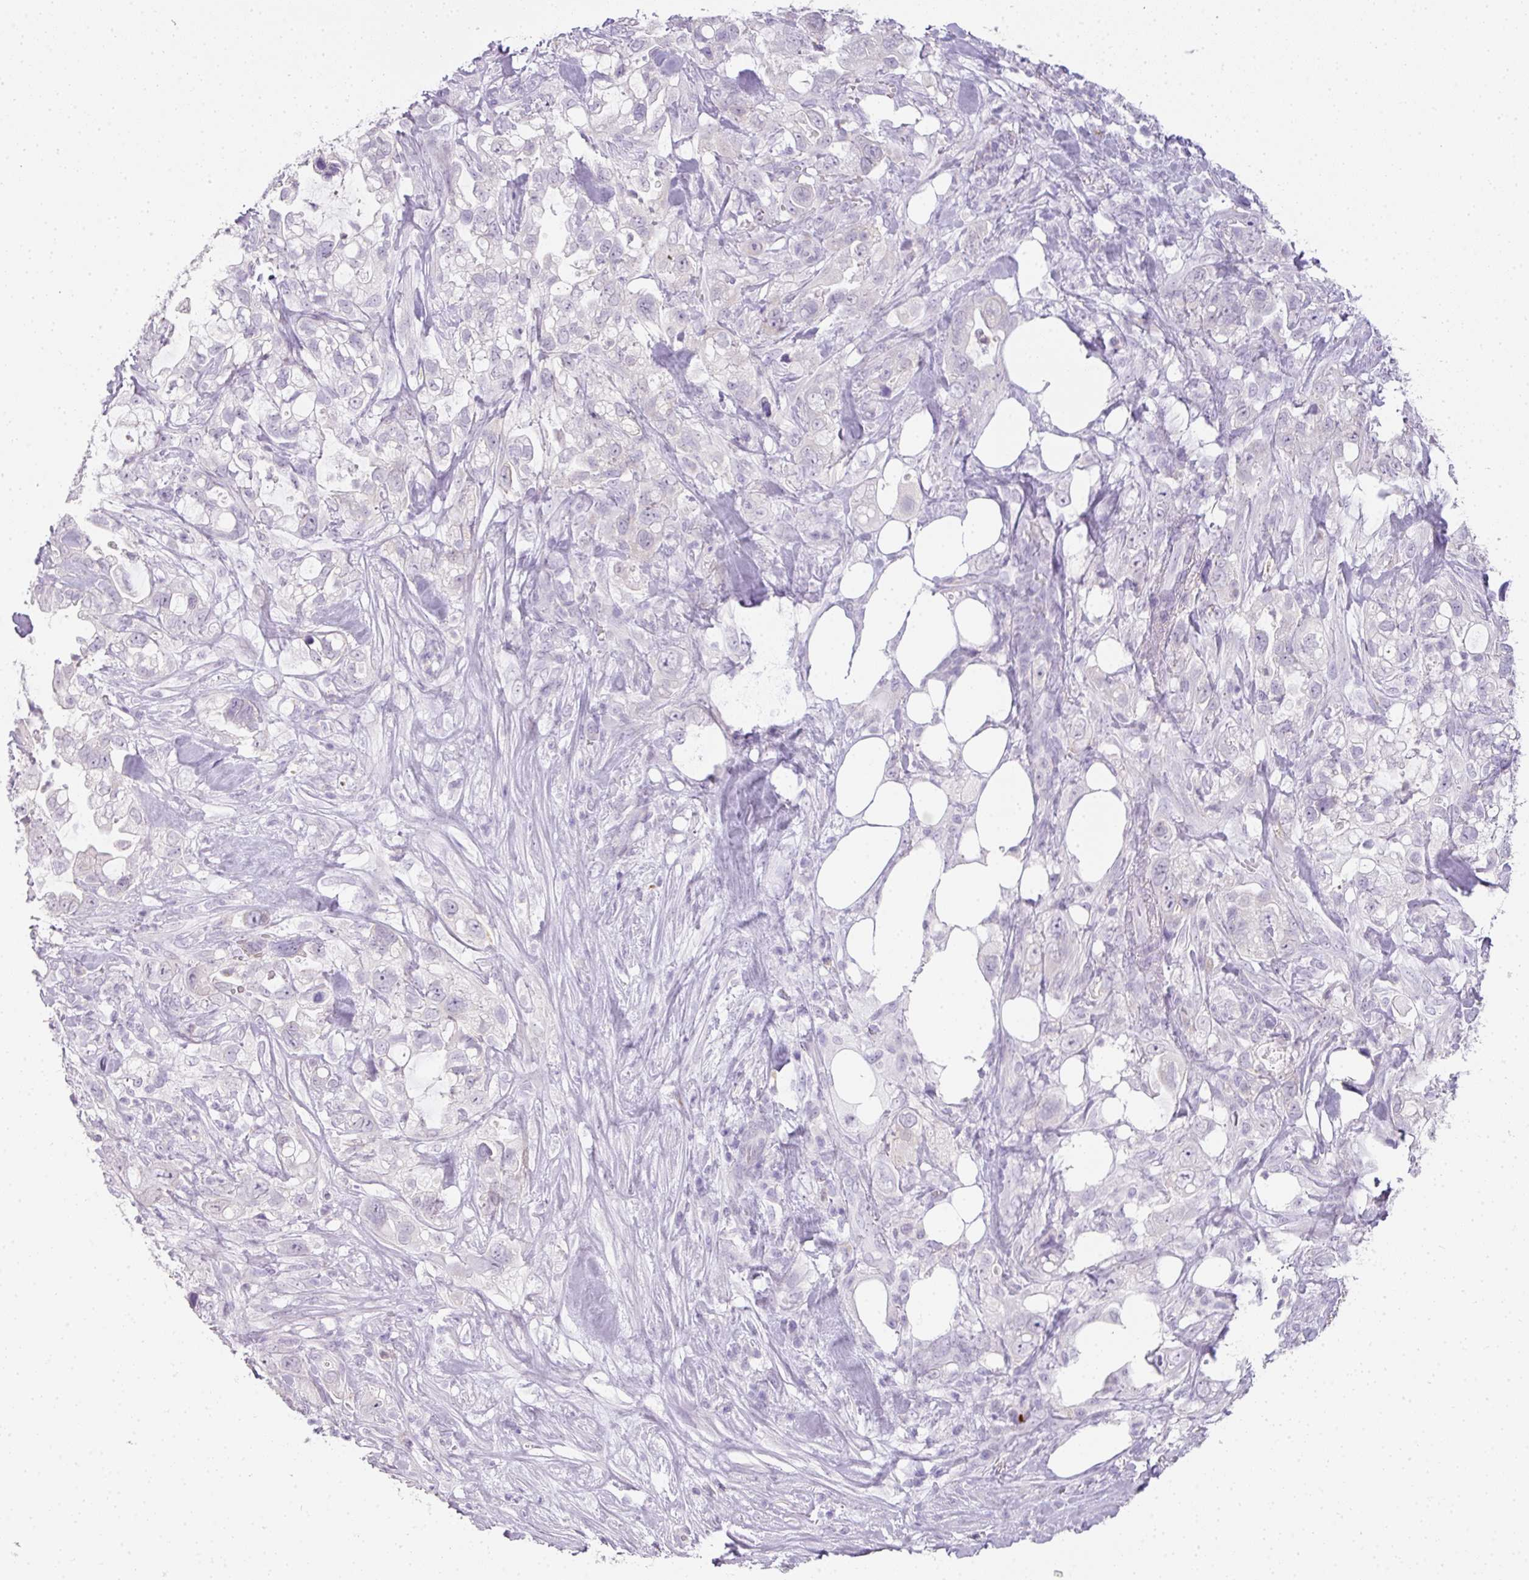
{"staining": {"intensity": "negative", "quantity": "none", "location": "none"}, "tissue": "pancreatic cancer", "cell_type": "Tumor cells", "image_type": "cancer", "snomed": [{"axis": "morphology", "description": "Adenocarcinoma, NOS"}, {"axis": "topography", "description": "Pancreas"}], "caption": "Immunohistochemistry (IHC) photomicrograph of human pancreatic cancer stained for a protein (brown), which exhibits no positivity in tumor cells.", "gene": "RBMY1F", "patient": {"sex": "female", "age": 61}}